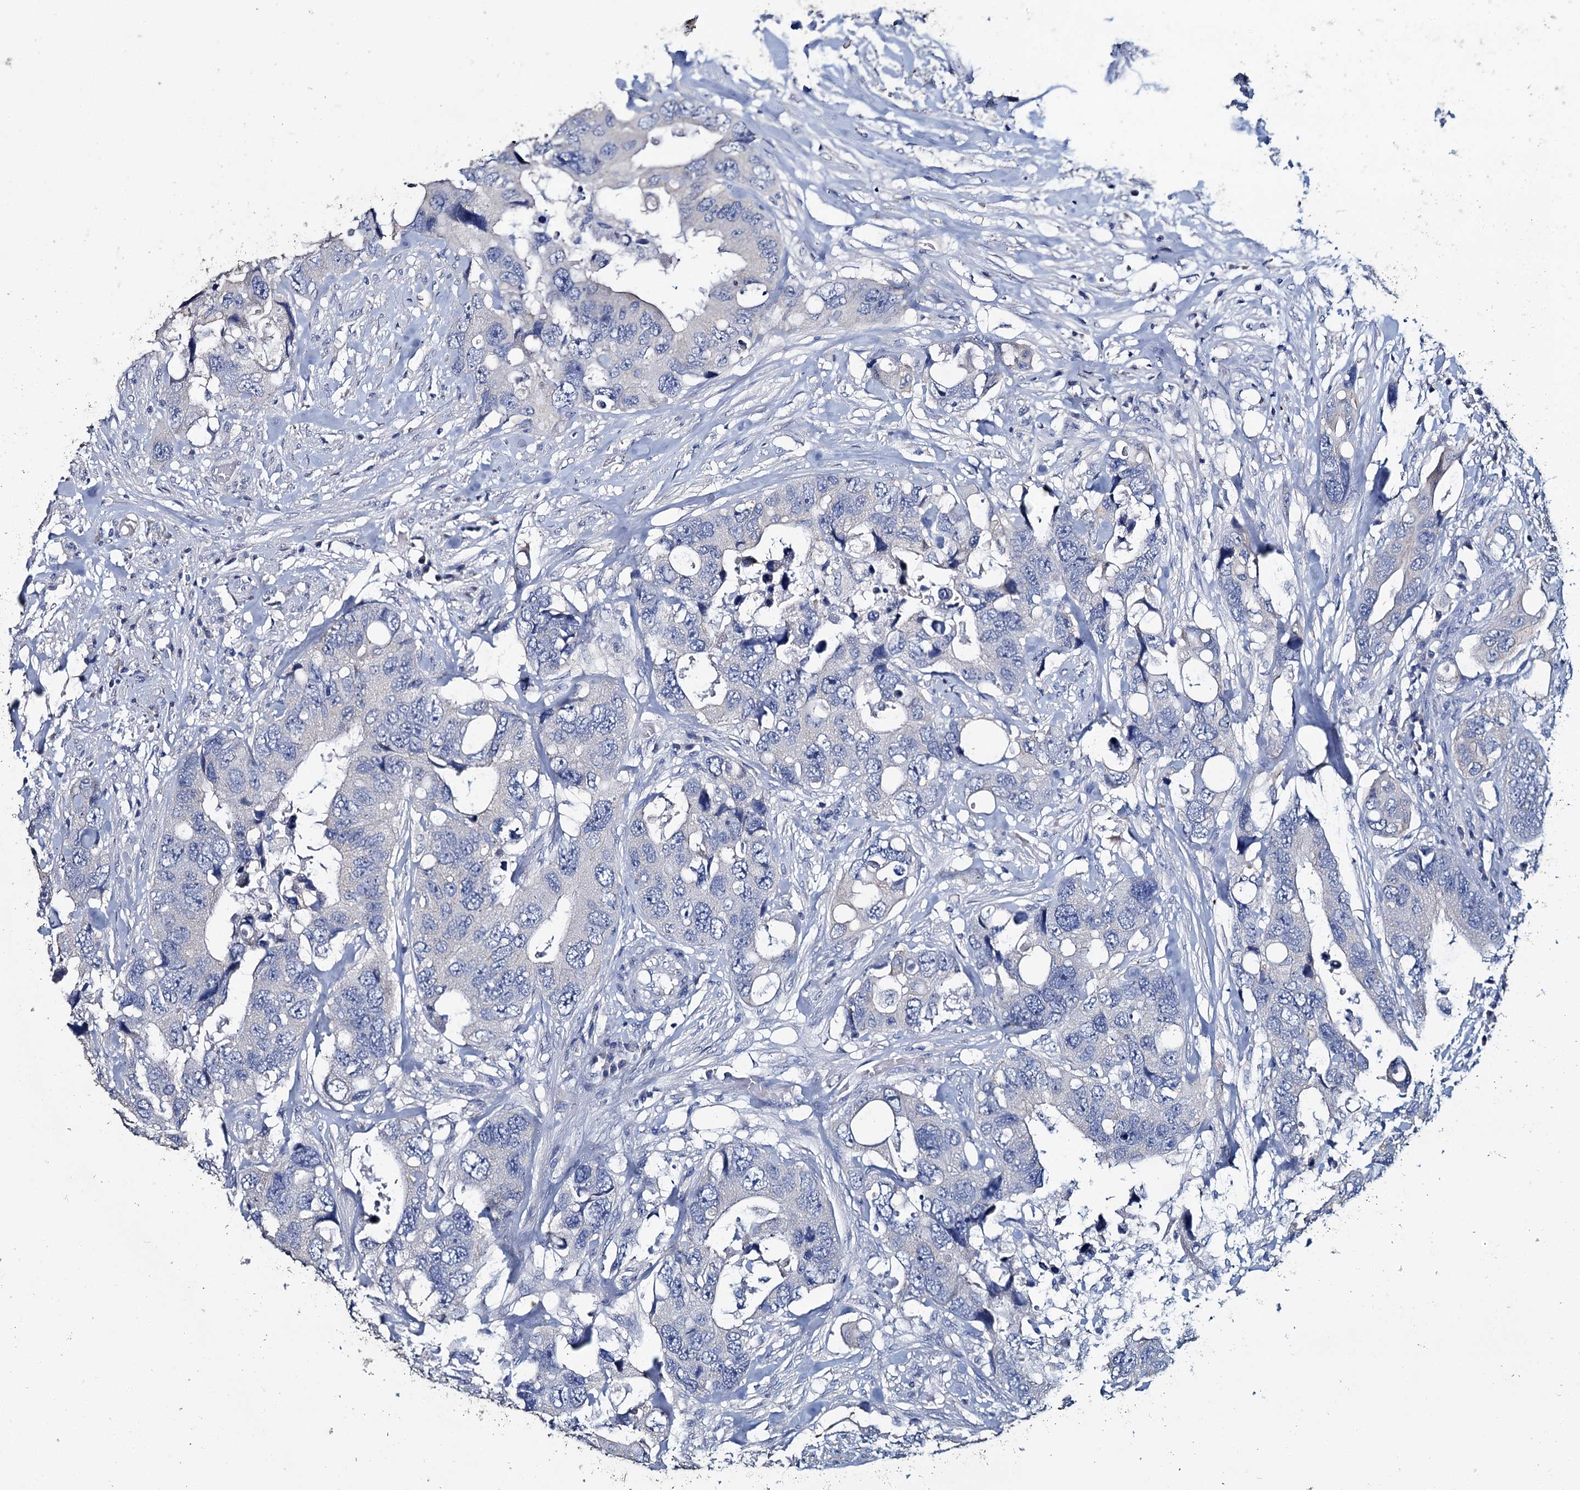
{"staining": {"intensity": "negative", "quantity": "none", "location": "none"}, "tissue": "colorectal cancer", "cell_type": "Tumor cells", "image_type": "cancer", "snomed": [{"axis": "morphology", "description": "Adenocarcinoma, NOS"}, {"axis": "topography", "description": "Rectum"}], "caption": "Immunohistochemical staining of human colorectal adenocarcinoma demonstrates no significant staining in tumor cells.", "gene": "SNCB", "patient": {"sex": "male", "age": 57}}